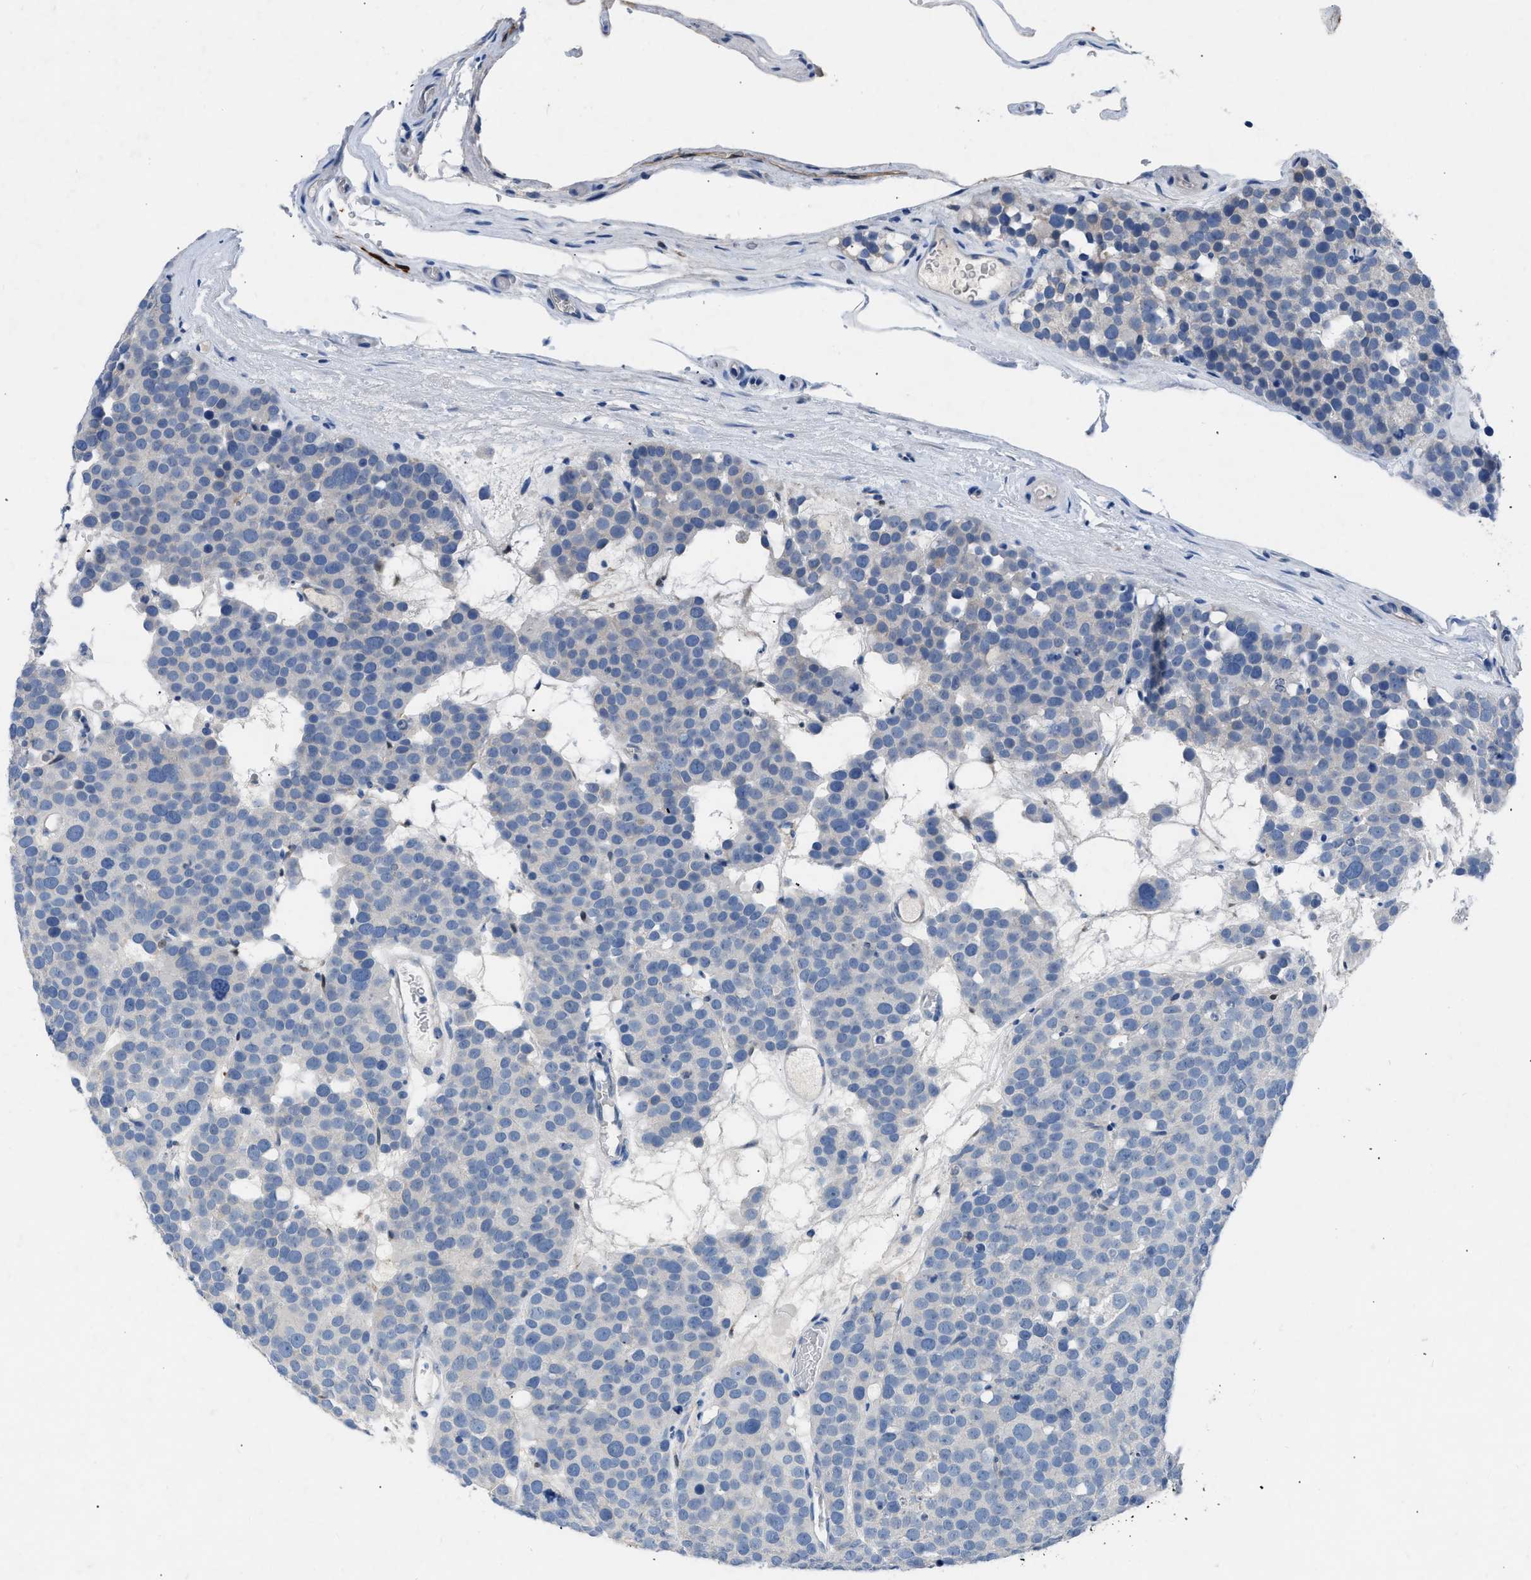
{"staining": {"intensity": "negative", "quantity": "none", "location": "none"}, "tissue": "testis cancer", "cell_type": "Tumor cells", "image_type": "cancer", "snomed": [{"axis": "morphology", "description": "Seminoma, NOS"}, {"axis": "topography", "description": "Testis"}], "caption": "Immunohistochemistry histopathology image of human testis cancer stained for a protein (brown), which exhibits no expression in tumor cells. (DAB immunohistochemistry (IHC) with hematoxylin counter stain).", "gene": "RBP1", "patient": {"sex": "male", "age": 71}}